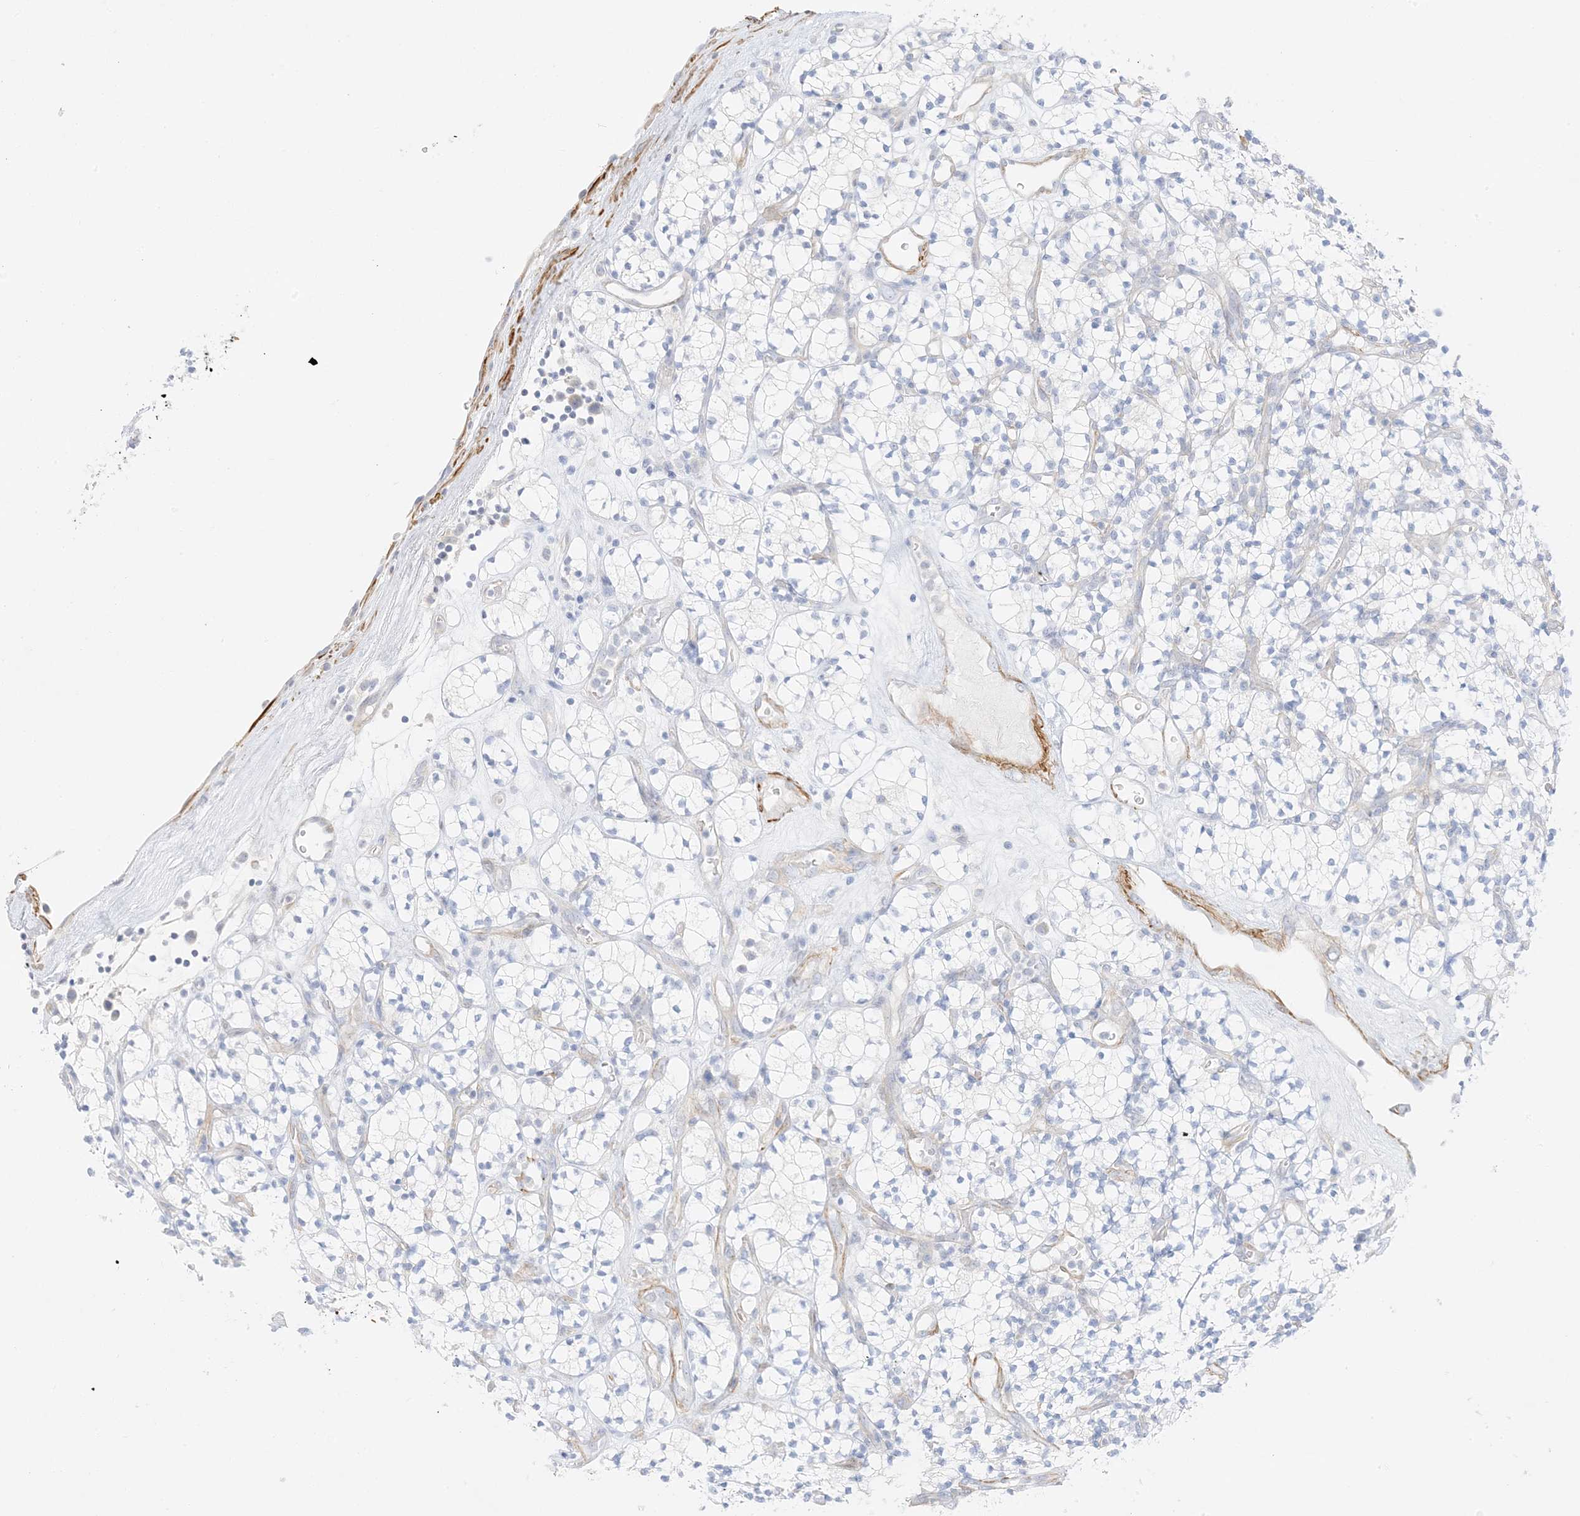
{"staining": {"intensity": "negative", "quantity": "none", "location": "none"}, "tissue": "renal cancer", "cell_type": "Tumor cells", "image_type": "cancer", "snomed": [{"axis": "morphology", "description": "Adenocarcinoma, NOS"}, {"axis": "topography", "description": "Kidney"}], "caption": "The micrograph shows no significant positivity in tumor cells of adenocarcinoma (renal).", "gene": "SLC22A13", "patient": {"sex": "male", "age": 77}}